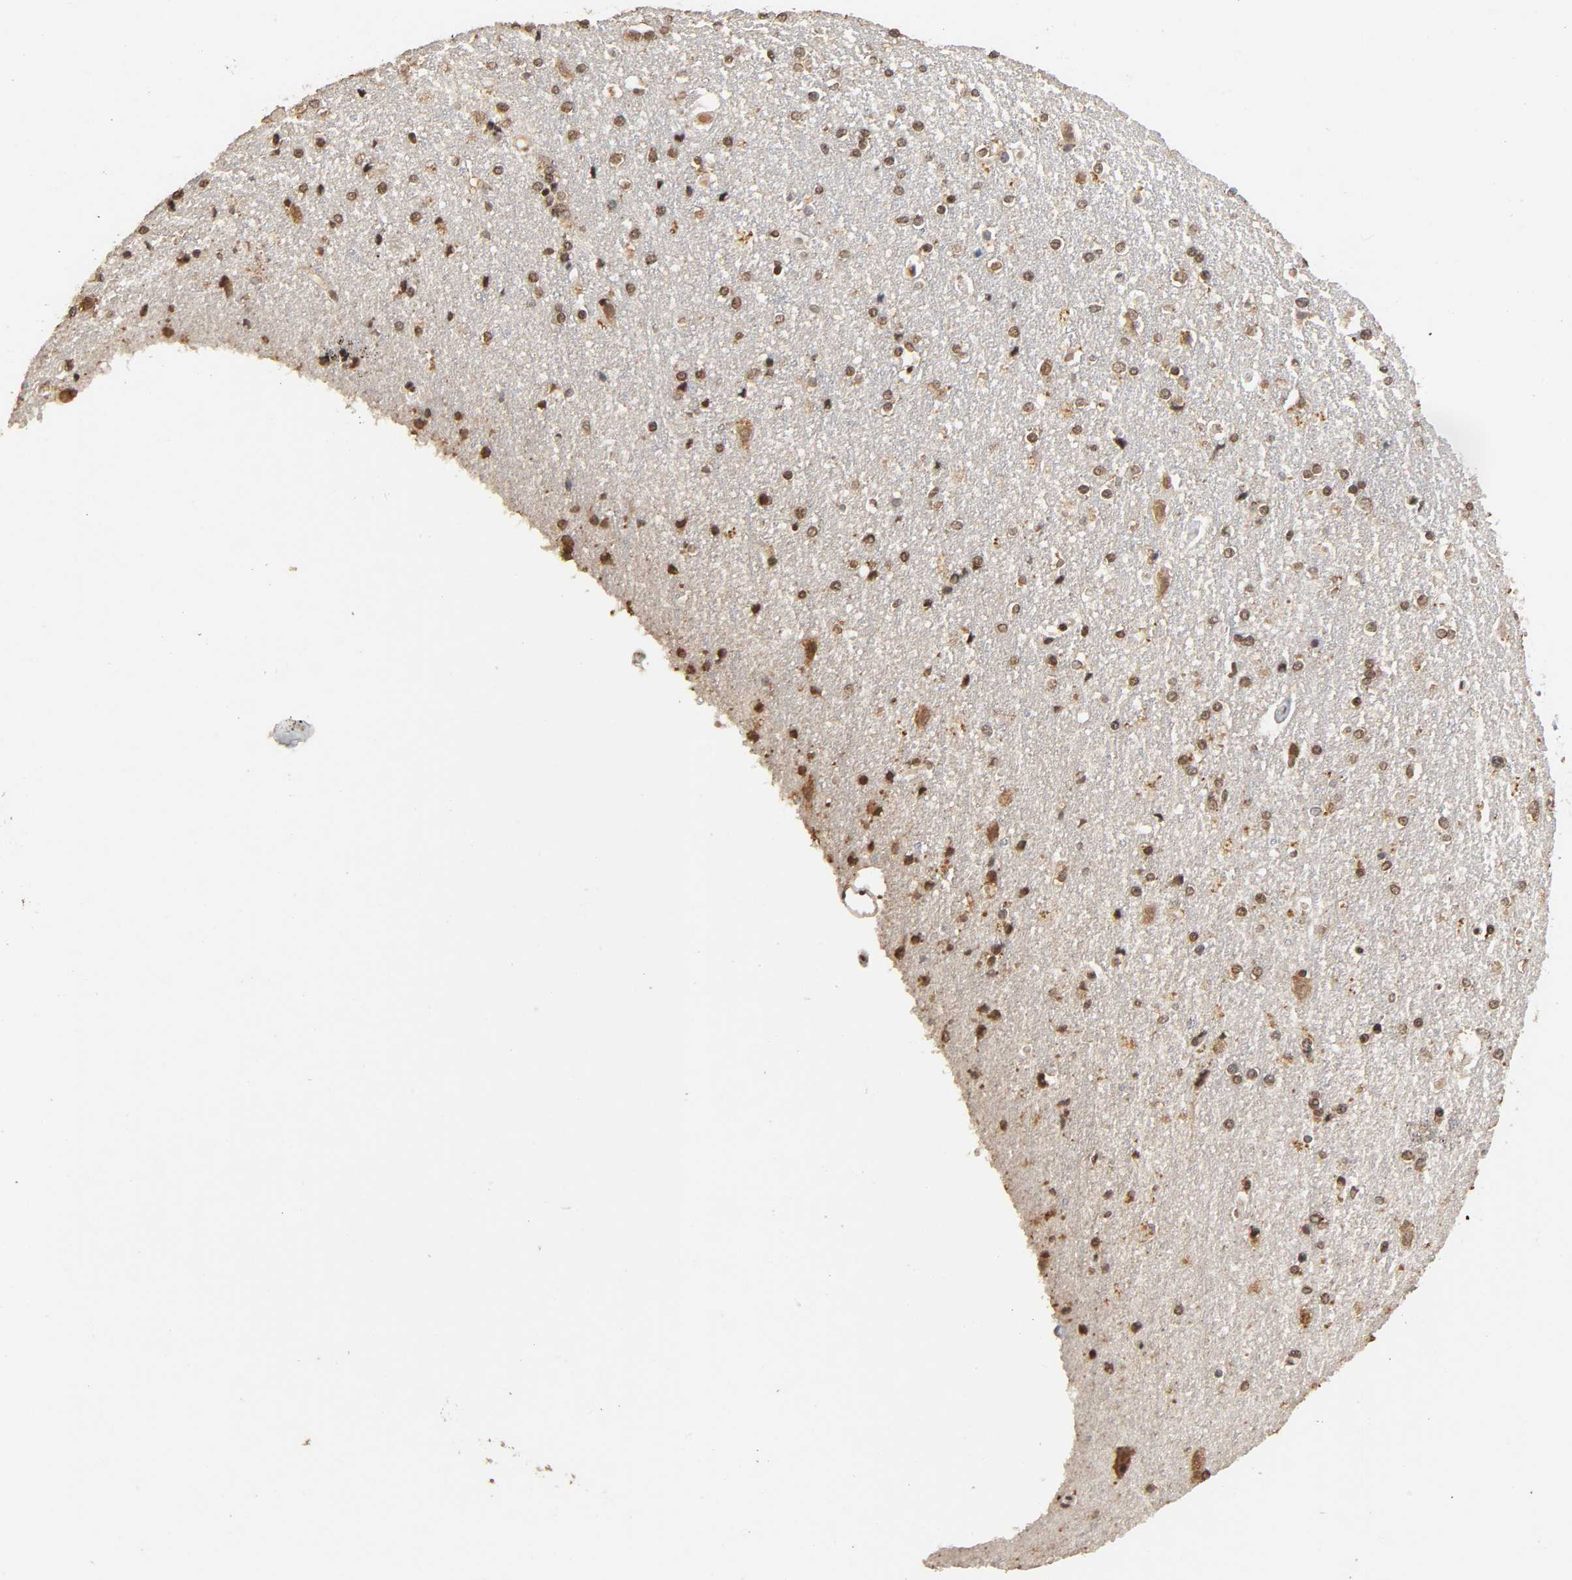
{"staining": {"intensity": "moderate", "quantity": ">75%", "location": "nuclear"}, "tissue": "caudate", "cell_type": "Glial cells", "image_type": "normal", "snomed": [{"axis": "morphology", "description": "Normal tissue, NOS"}, {"axis": "topography", "description": "Lateral ventricle wall"}], "caption": "Approximately >75% of glial cells in normal human caudate show moderate nuclear protein expression as visualized by brown immunohistochemical staining.", "gene": "ZNF384", "patient": {"sex": "female", "age": 54}}